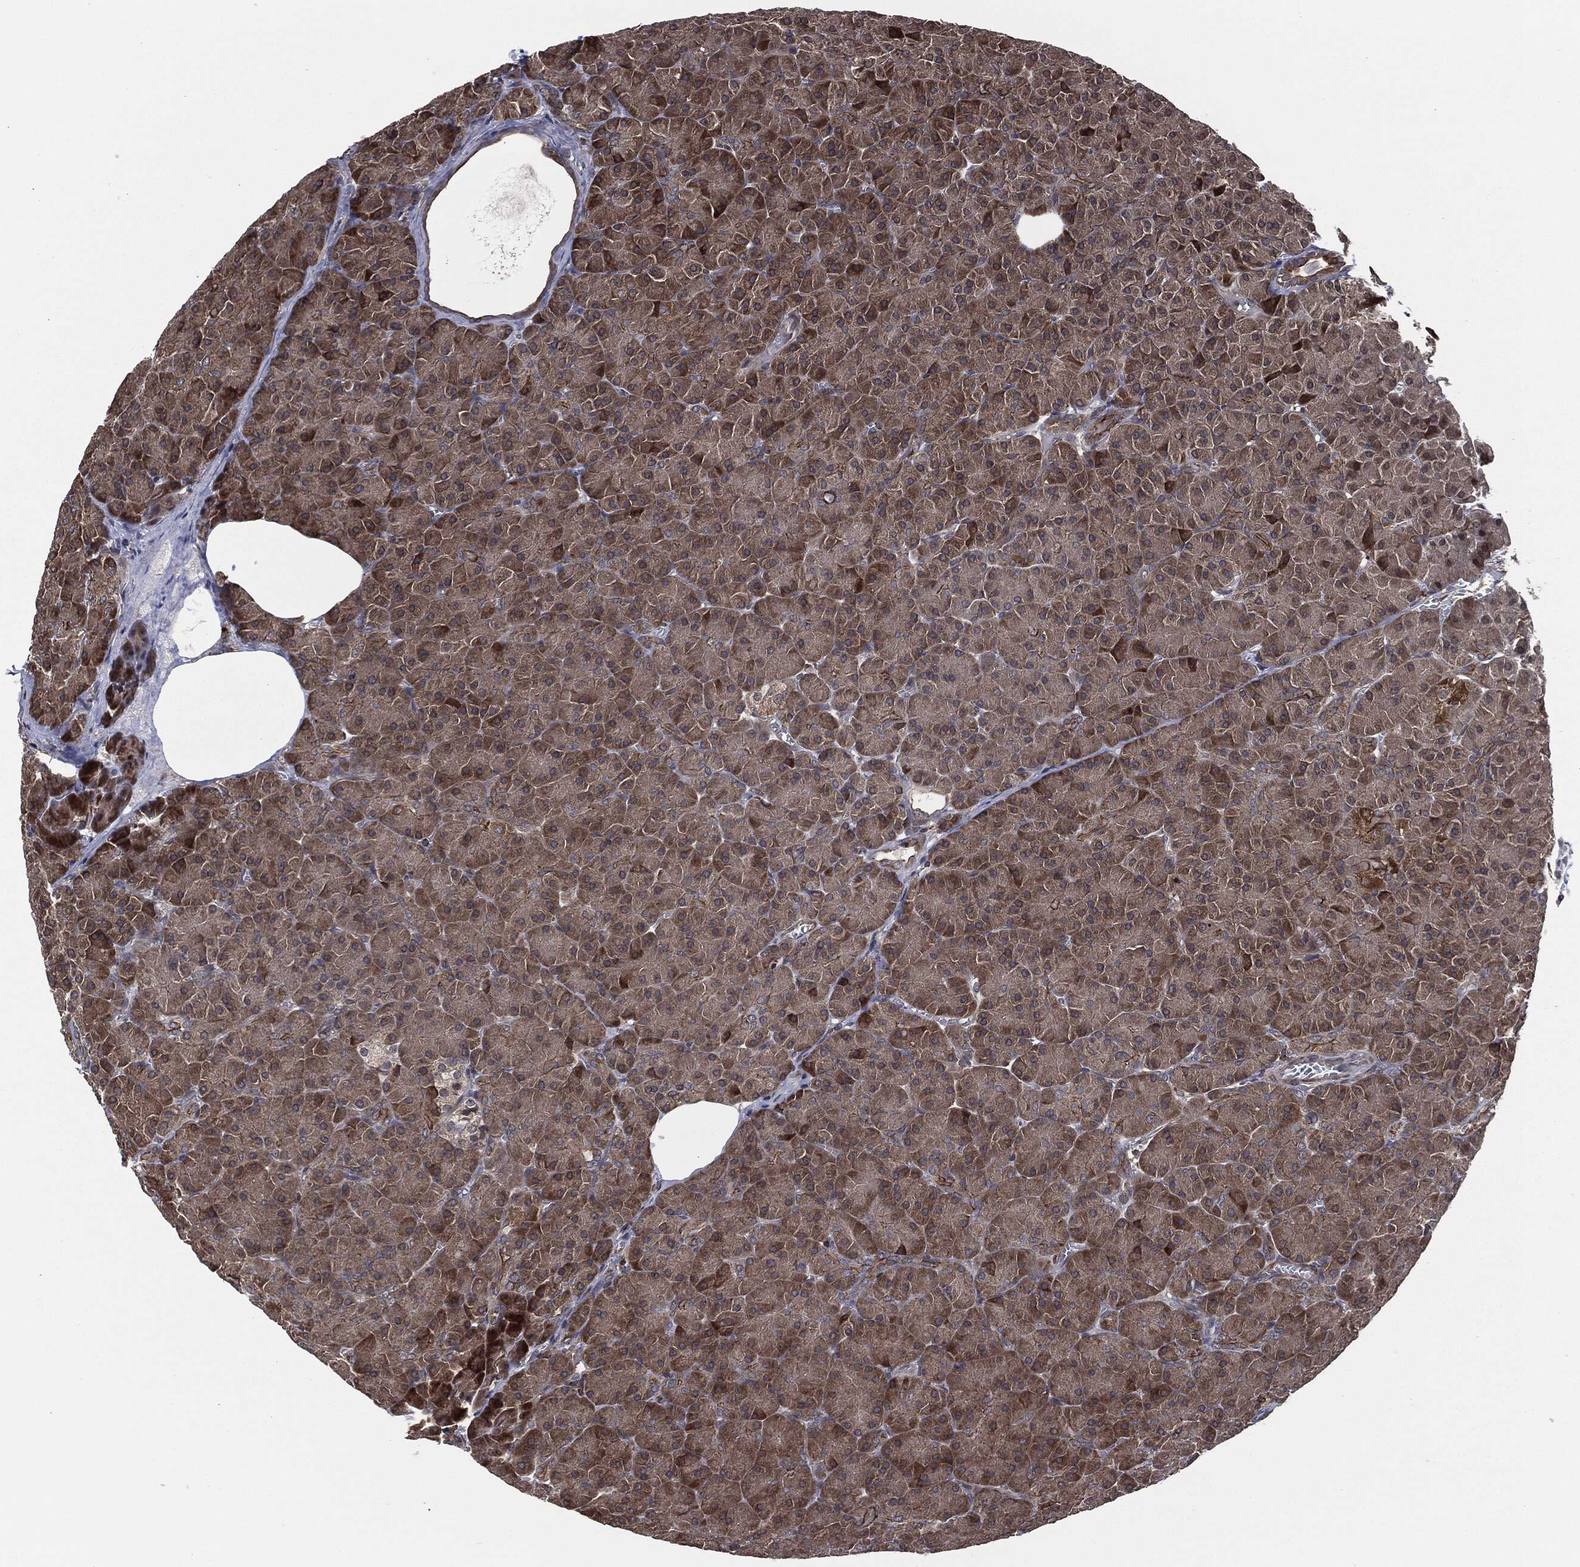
{"staining": {"intensity": "moderate", "quantity": "25%-75%", "location": "cytoplasmic/membranous"}, "tissue": "pancreas", "cell_type": "Exocrine glandular cells", "image_type": "normal", "snomed": [{"axis": "morphology", "description": "Normal tissue, NOS"}, {"axis": "topography", "description": "Pancreas"}], "caption": "Normal pancreas demonstrates moderate cytoplasmic/membranous positivity in about 25%-75% of exocrine glandular cells, visualized by immunohistochemistry. (DAB = brown stain, brightfield microscopy at high magnification).", "gene": "UBR1", "patient": {"sex": "male", "age": 61}}